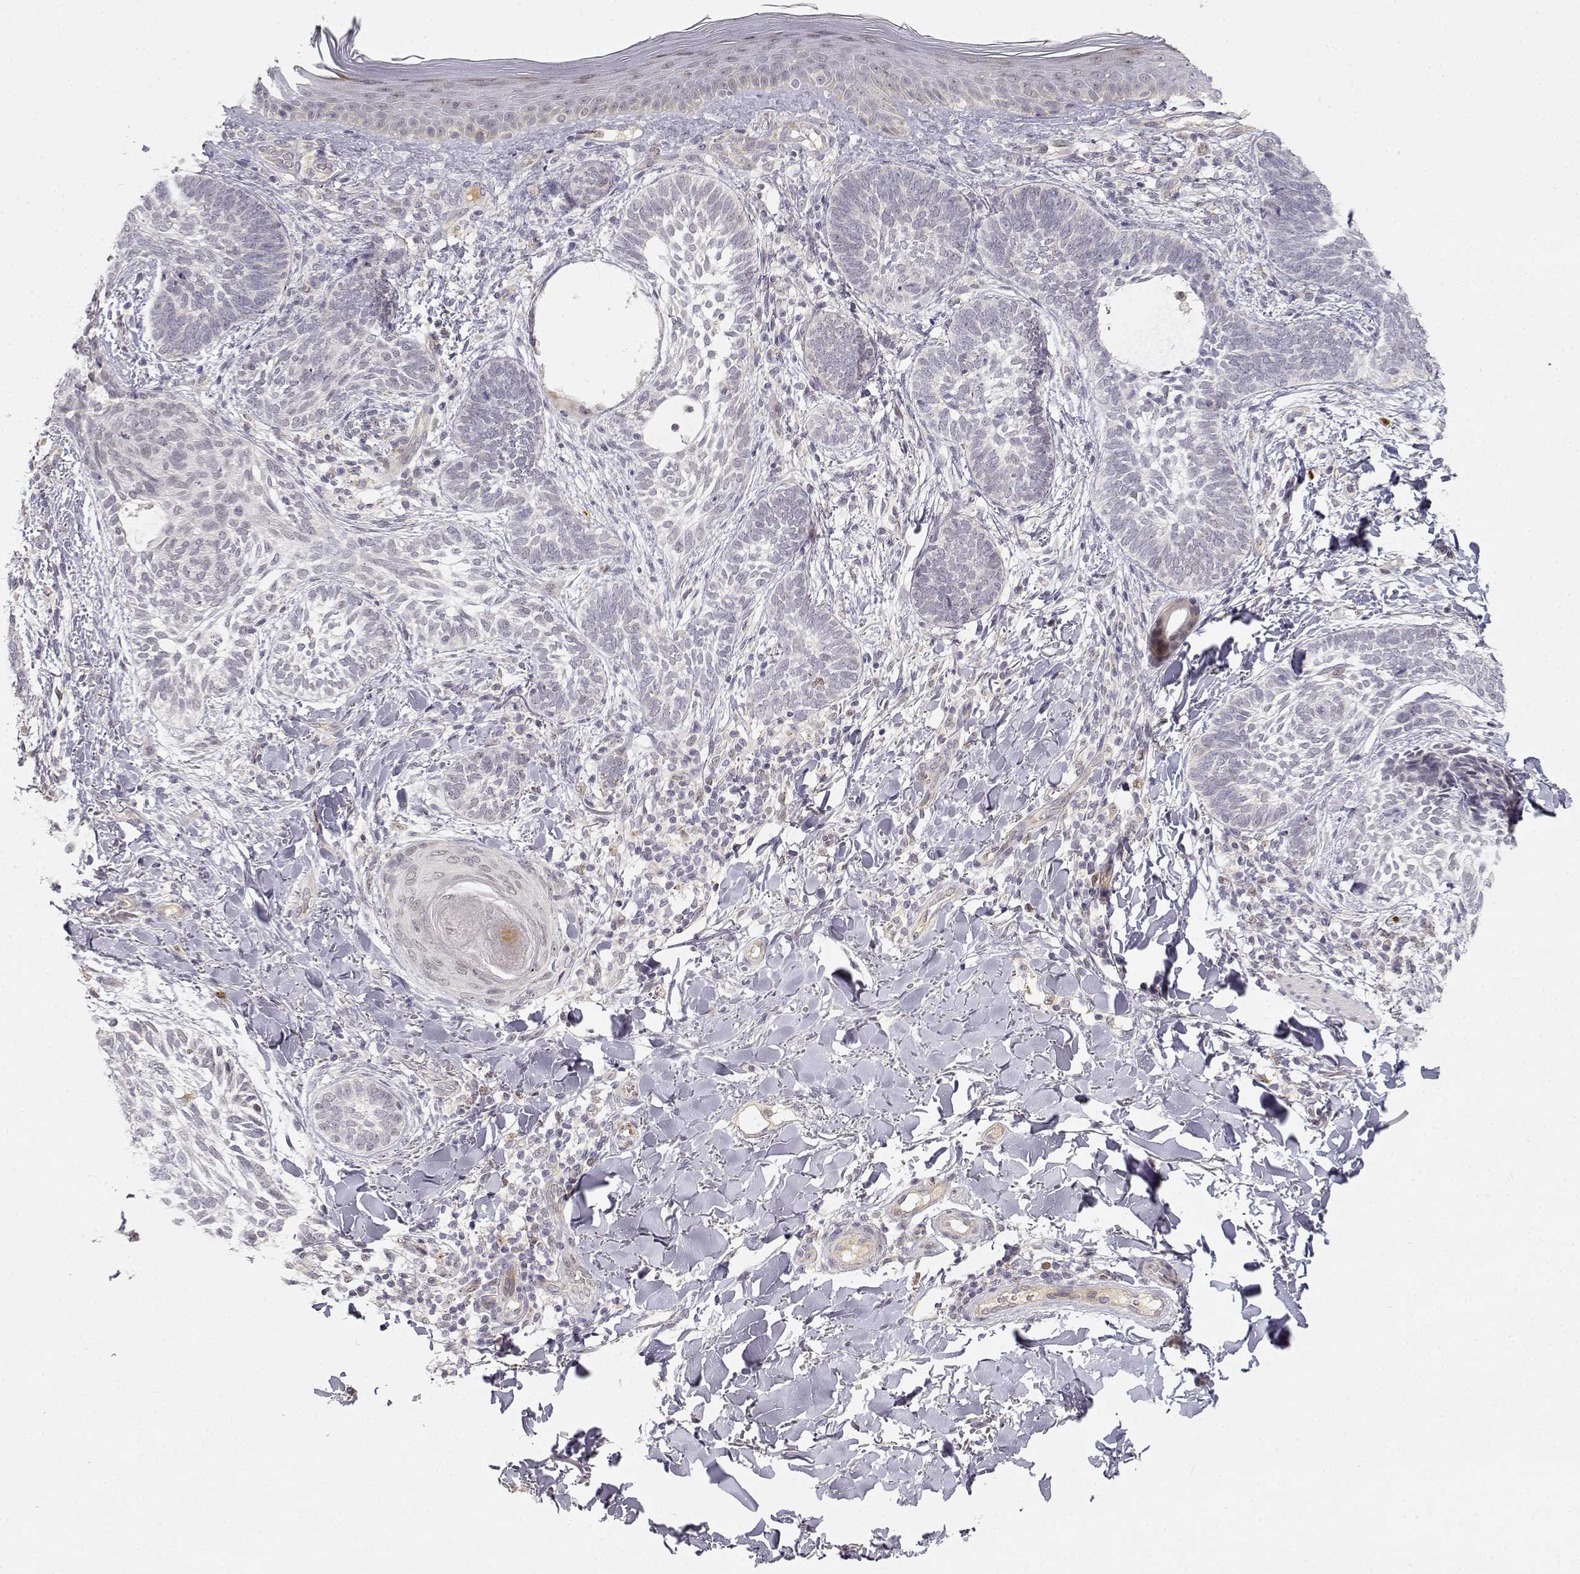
{"staining": {"intensity": "negative", "quantity": "none", "location": "none"}, "tissue": "skin cancer", "cell_type": "Tumor cells", "image_type": "cancer", "snomed": [{"axis": "morphology", "description": "Normal tissue, NOS"}, {"axis": "morphology", "description": "Basal cell carcinoma"}, {"axis": "topography", "description": "Skin"}], "caption": "This is an immunohistochemistry histopathology image of skin cancer (basal cell carcinoma). There is no staining in tumor cells.", "gene": "EAF2", "patient": {"sex": "male", "age": 46}}